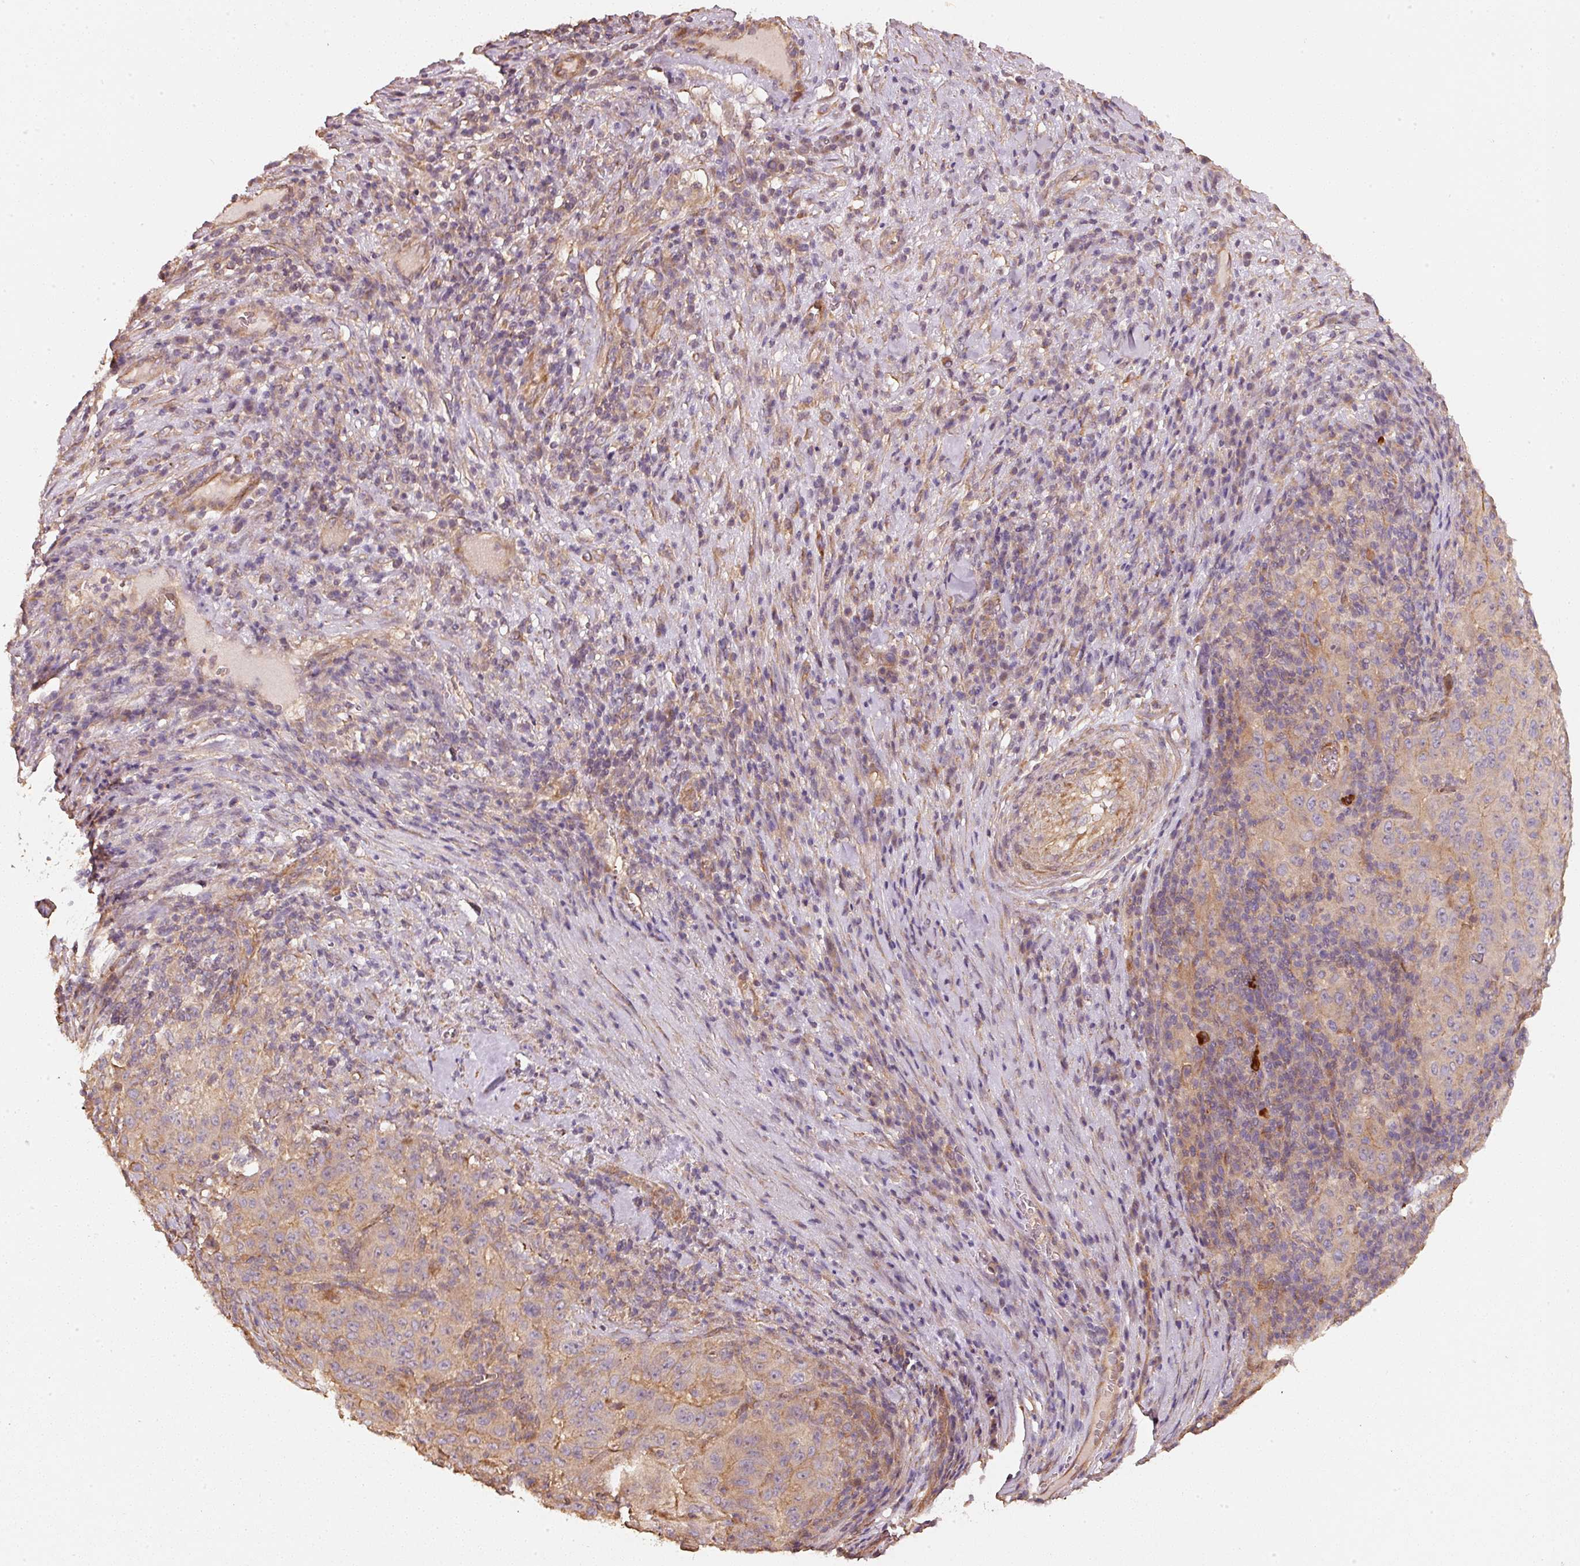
{"staining": {"intensity": "negative", "quantity": "none", "location": "none"}, "tissue": "pancreatic cancer", "cell_type": "Tumor cells", "image_type": "cancer", "snomed": [{"axis": "morphology", "description": "Adenocarcinoma, NOS"}, {"axis": "topography", "description": "Pancreas"}], "caption": "The photomicrograph displays no staining of tumor cells in pancreatic cancer (adenocarcinoma). (Stains: DAB immunohistochemistry (IHC) with hematoxylin counter stain, Microscopy: brightfield microscopy at high magnification).", "gene": "CEP95", "patient": {"sex": "male", "age": 63}}